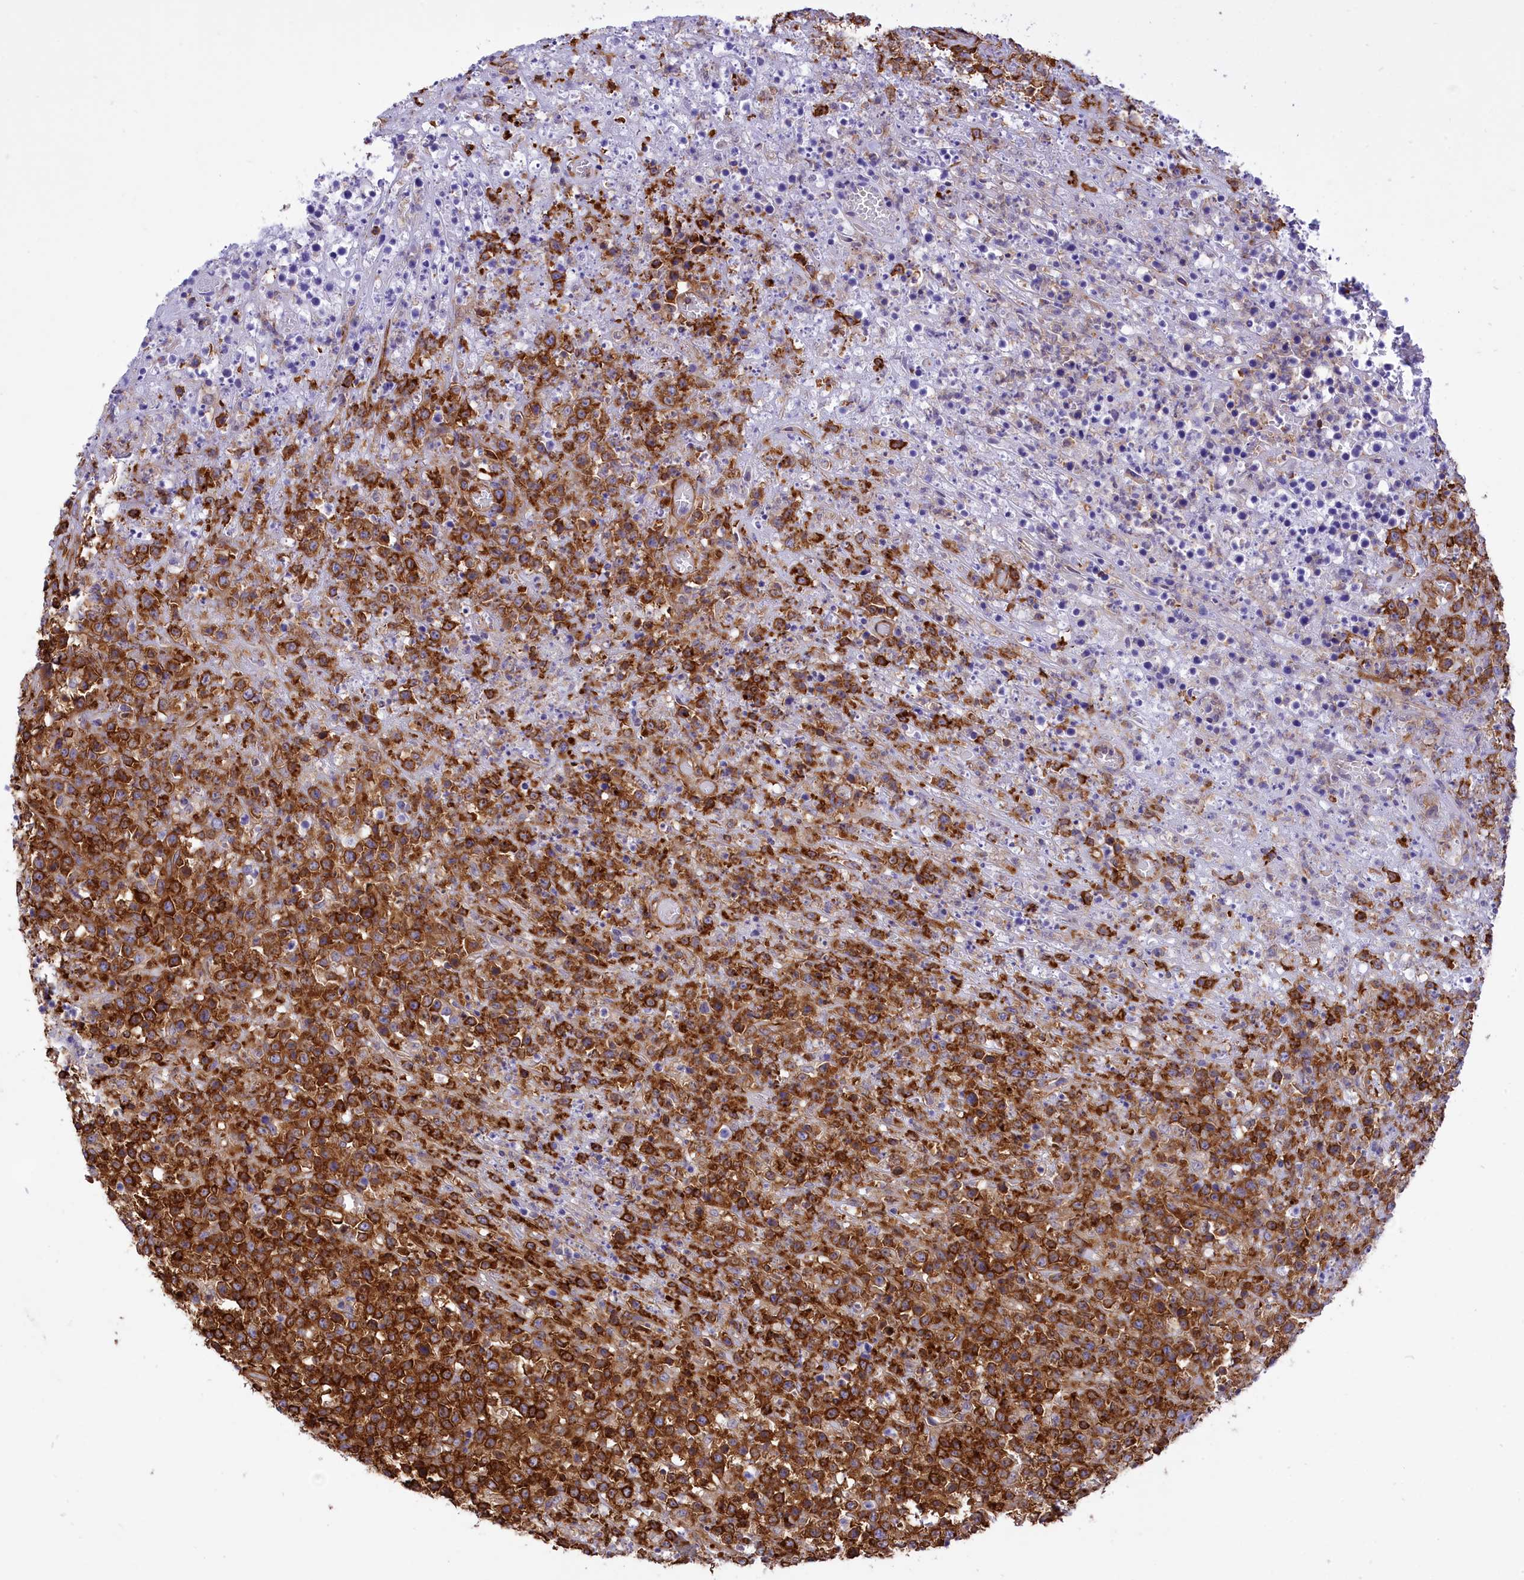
{"staining": {"intensity": "strong", "quantity": ">75%", "location": "cytoplasmic/membranous"}, "tissue": "lymphoma", "cell_type": "Tumor cells", "image_type": "cancer", "snomed": [{"axis": "morphology", "description": "Malignant lymphoma, non-Hodgkin's type, High grade"}, {"axis": "topography", "description": "Colon"}], "caption": "High-magnification brightfield microscopy of high-grade malignant lymphoma, non-Hodgkin's type stained with DAB (3,3'-diaminobenzidine) (brown) and counterstained with hematoxylin (blue). tumor cells exhibit strong cytoplasmic/membranous staining is identified in approximately>75% of cells.", "gene": "SEPTIN9", "patient": {"sex": "female", "age": 53}}